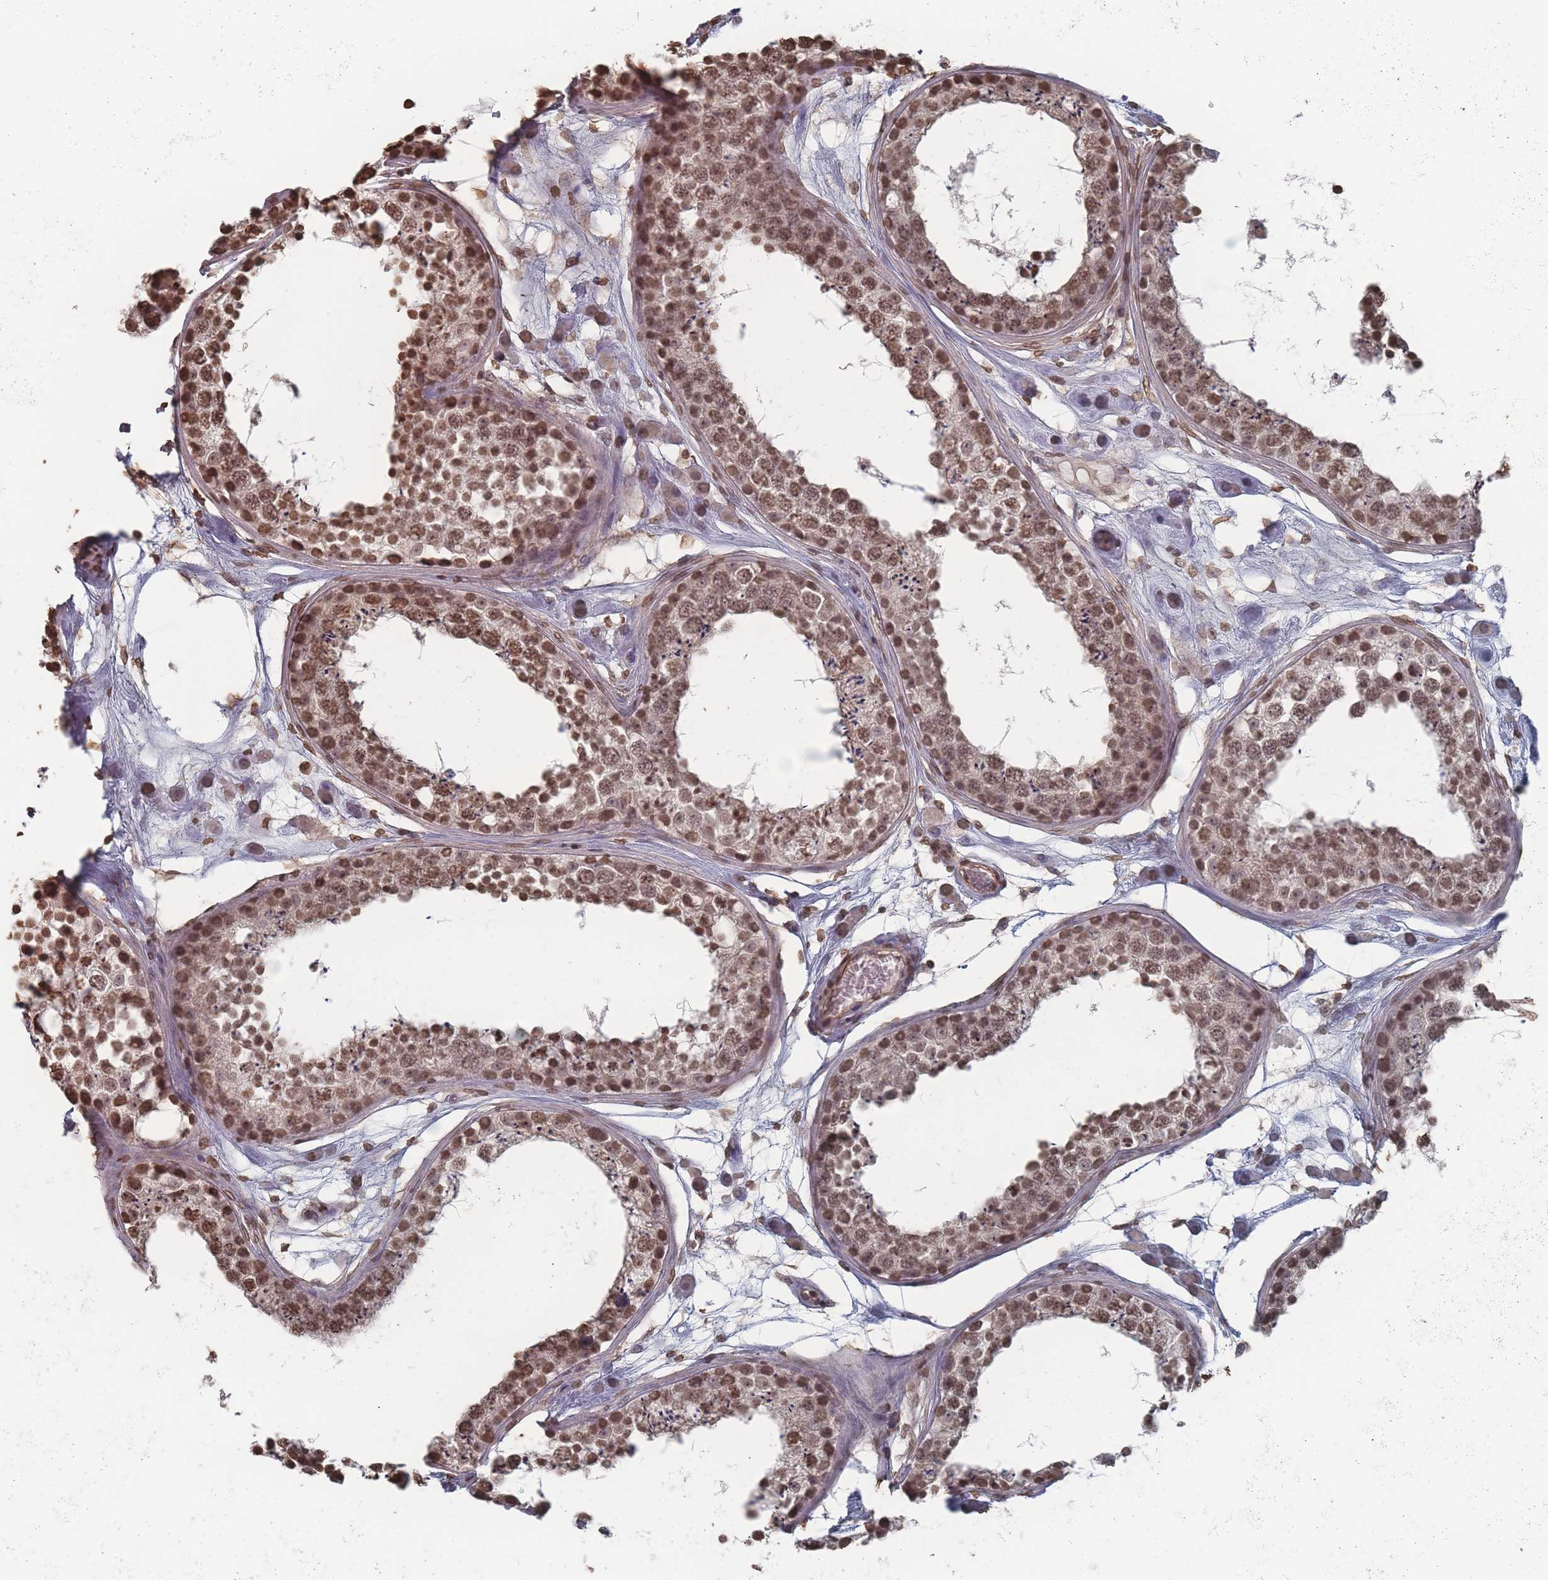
{"staining": {"intensity": "moderate", "quantity": ">75%", "location": "nuclear"}, "tissue": "testis", "cell_type": "Cells in seminiferous ducts", "image_type": "normal", "snomed": [{"axis": "morphology", "description": "Normal tissue, NOS"}, {"axis": "topography", "description": "Testis"}], "caption": "This image displays IHC staining of unremarkable human testis, with medium moderate nuclear staining in approximately >75% of cells in seminiferous ducts.", "gene": "PLEKHG5", "patient": {"sex": "male", "age": 25}}